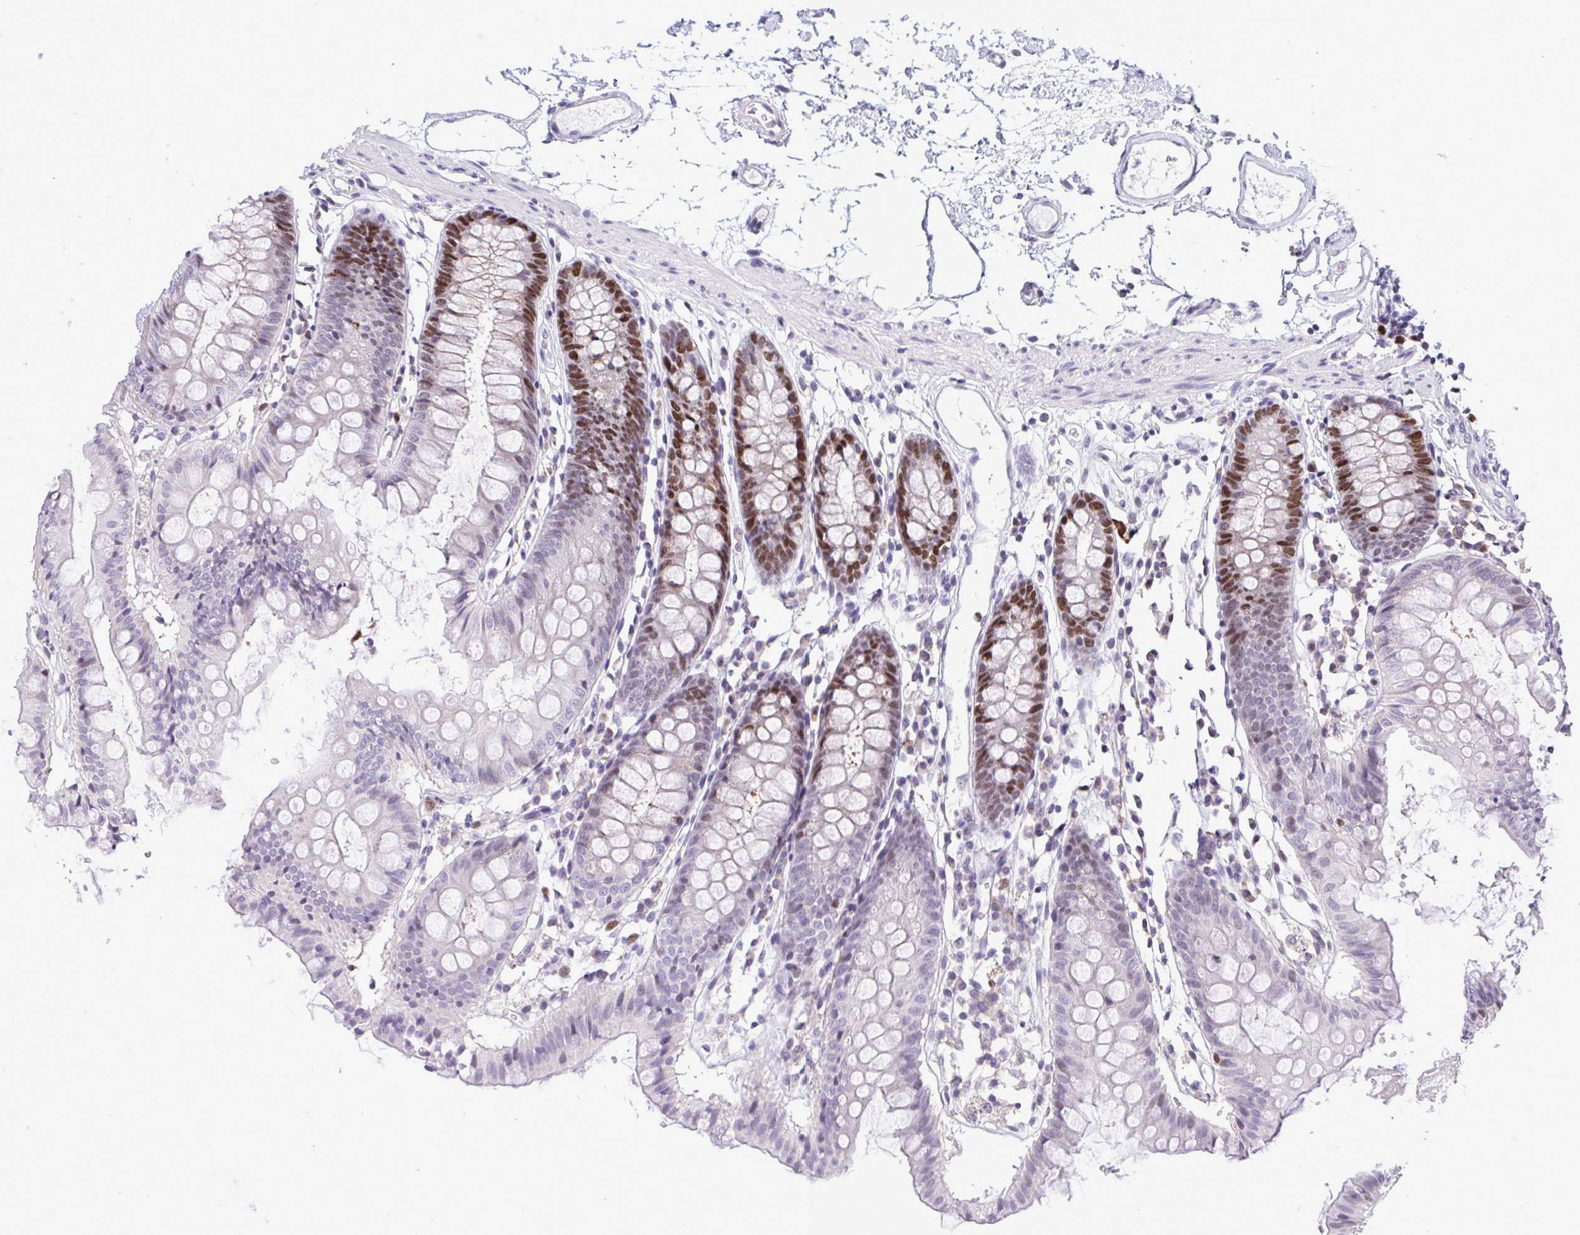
{"staining": {"intensity": "negative", "quantity": "none", "location": "none"}, "tissue": "colon", "cell_type": "Endothelial cells", "image_type": "normal", "snomed": [{"axis": "morphology", "description": "Normal tissue, NOS"}, {"axis": "topography", "description": "Colon"}], "caption": "There is no significant expression in endothelial cells of colon. (DAB immunohistochemistry with hematoxylin counter stain).", "gene": "C1QL2", "patient": {"sex": "female", "age": 84}}